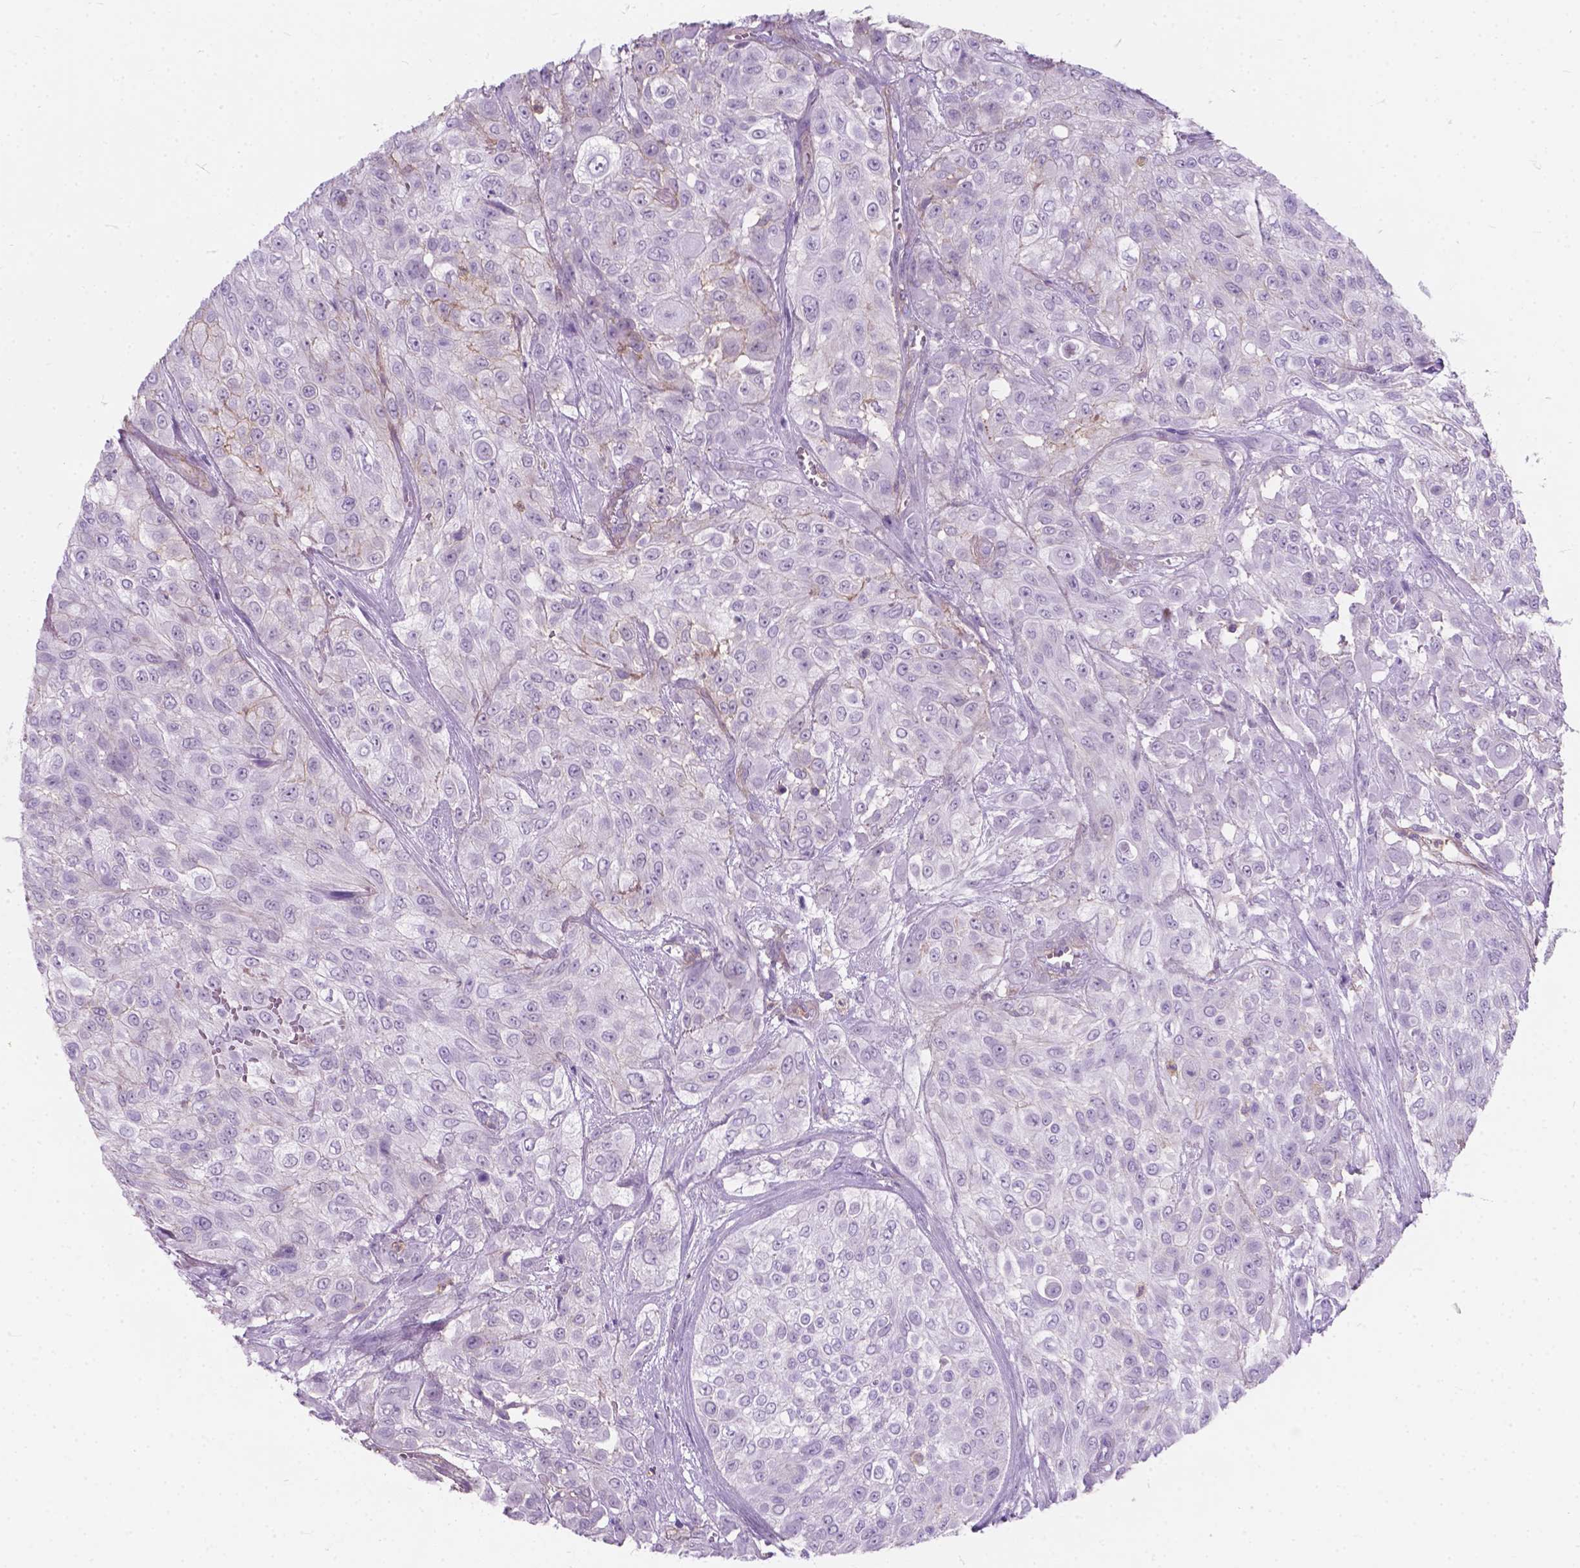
{"staining": {"intensity": "negative", "quantity": "none", "location": "none"}, "tissue": "urothelial cancer", "cell_type": "Tumor cells", "image_type": "cancer", "snomed": [{"axis": "morphology", "description": "Urothelial carcinoma, High grade"}, {"axis": "topography", "description": "Urinary bladder"}], "caption": "This image is of high-grade urothelial carcinoma stained with IHC to label a protein in brown with the nuclei are counter-stained blue. There is no staining in tumor cells.", "gene": "KIAA0040", "patient": {"sex": "male", "age": 57}}